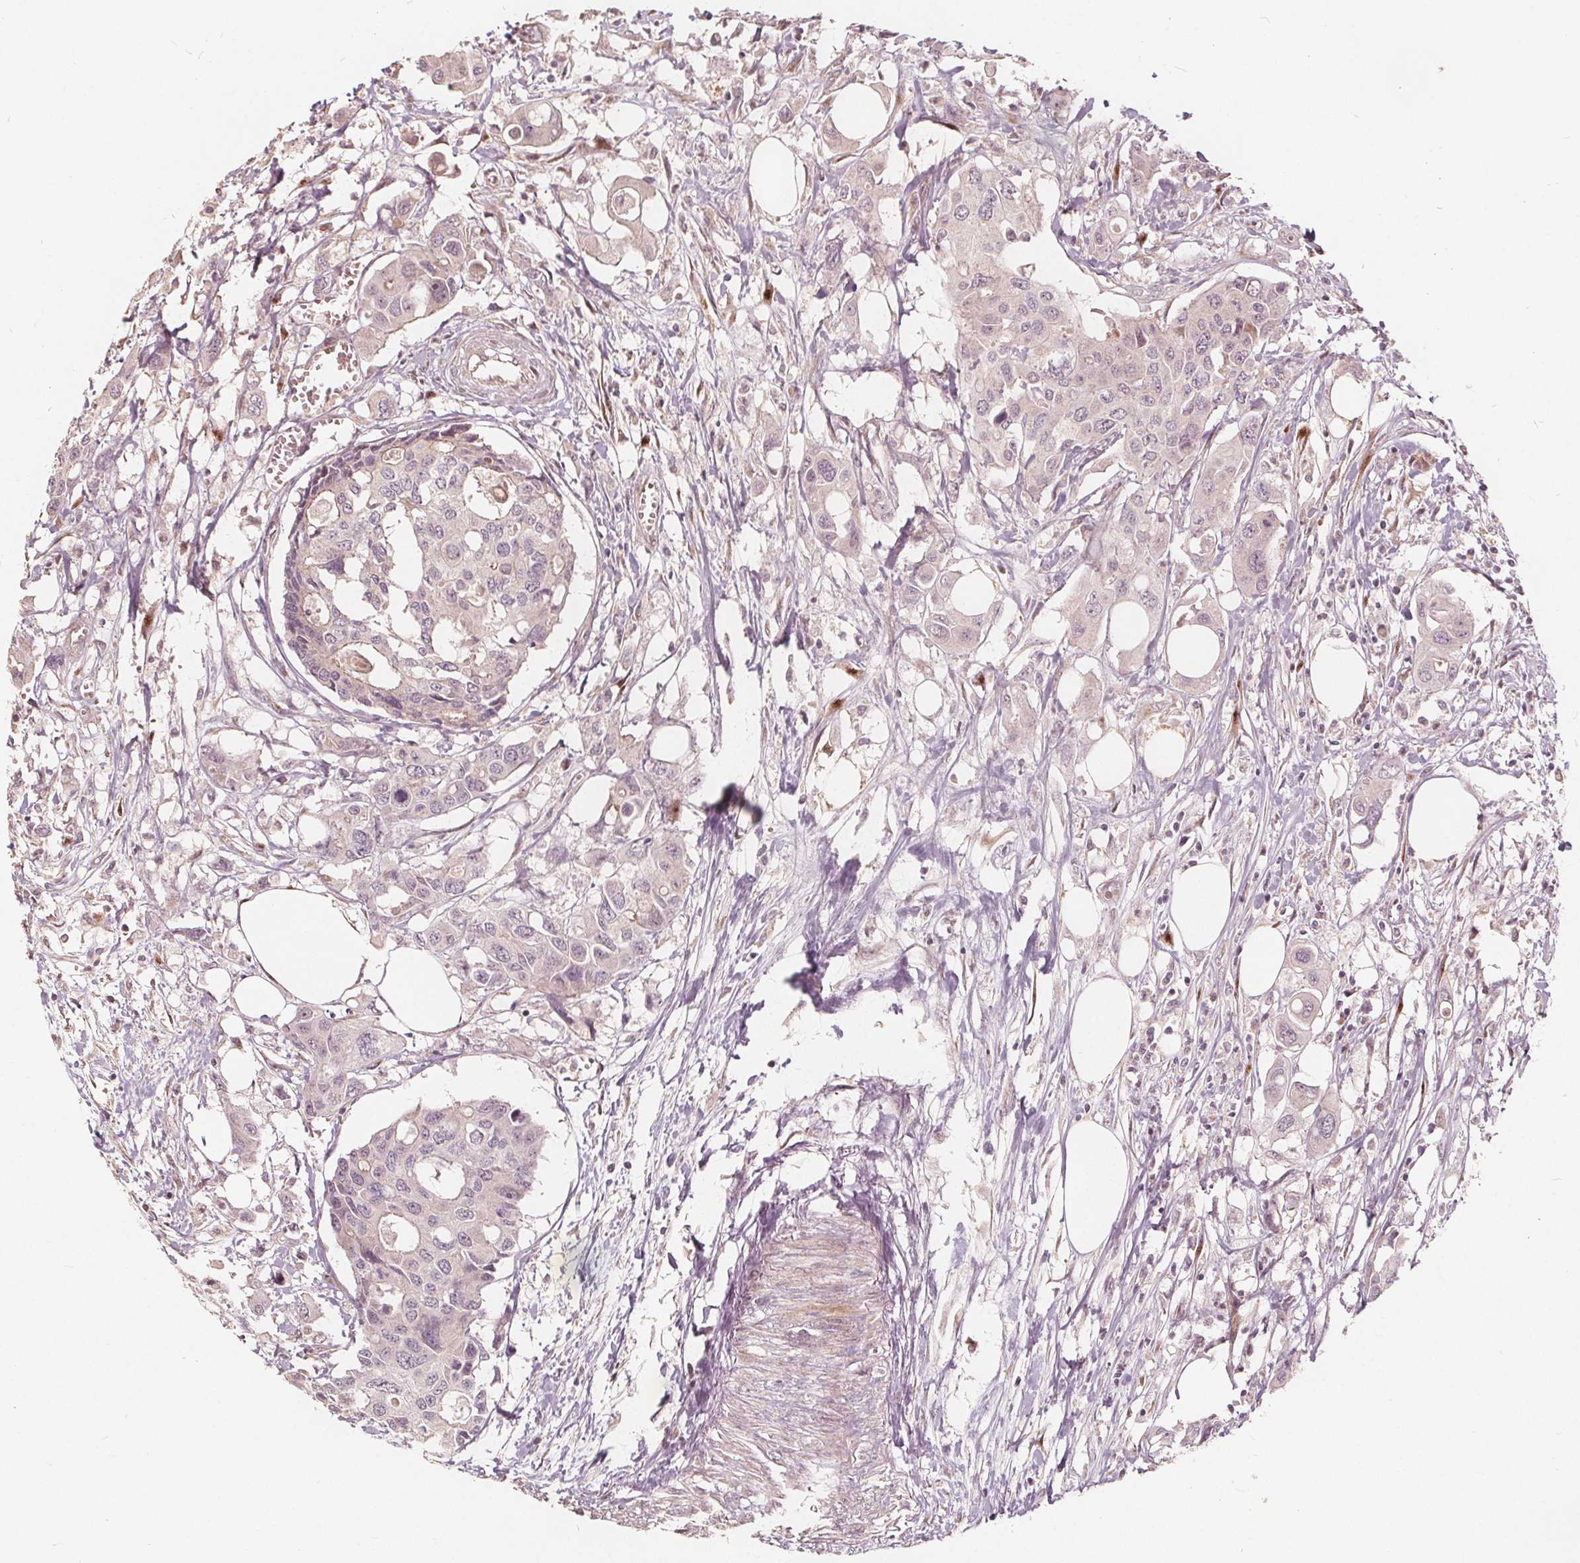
{"staining": {"intensity": "negative", "quantity": "none", "location": "none"}, "tissue": "colorectal cancer", "cell_type": "Tumor cells", "image_type": "cancer", "snomed": [{"axis": "morphology", "description": "Adenocarcinoma, NOS"}, {"axis": "topography", "description": "Colon"}], "caption": "The image reveals no staining of tumor cells in adenocarcinoma (colorectal).", "gene": "PTPRT", "patient": {"sex": "male", "age": 77}}